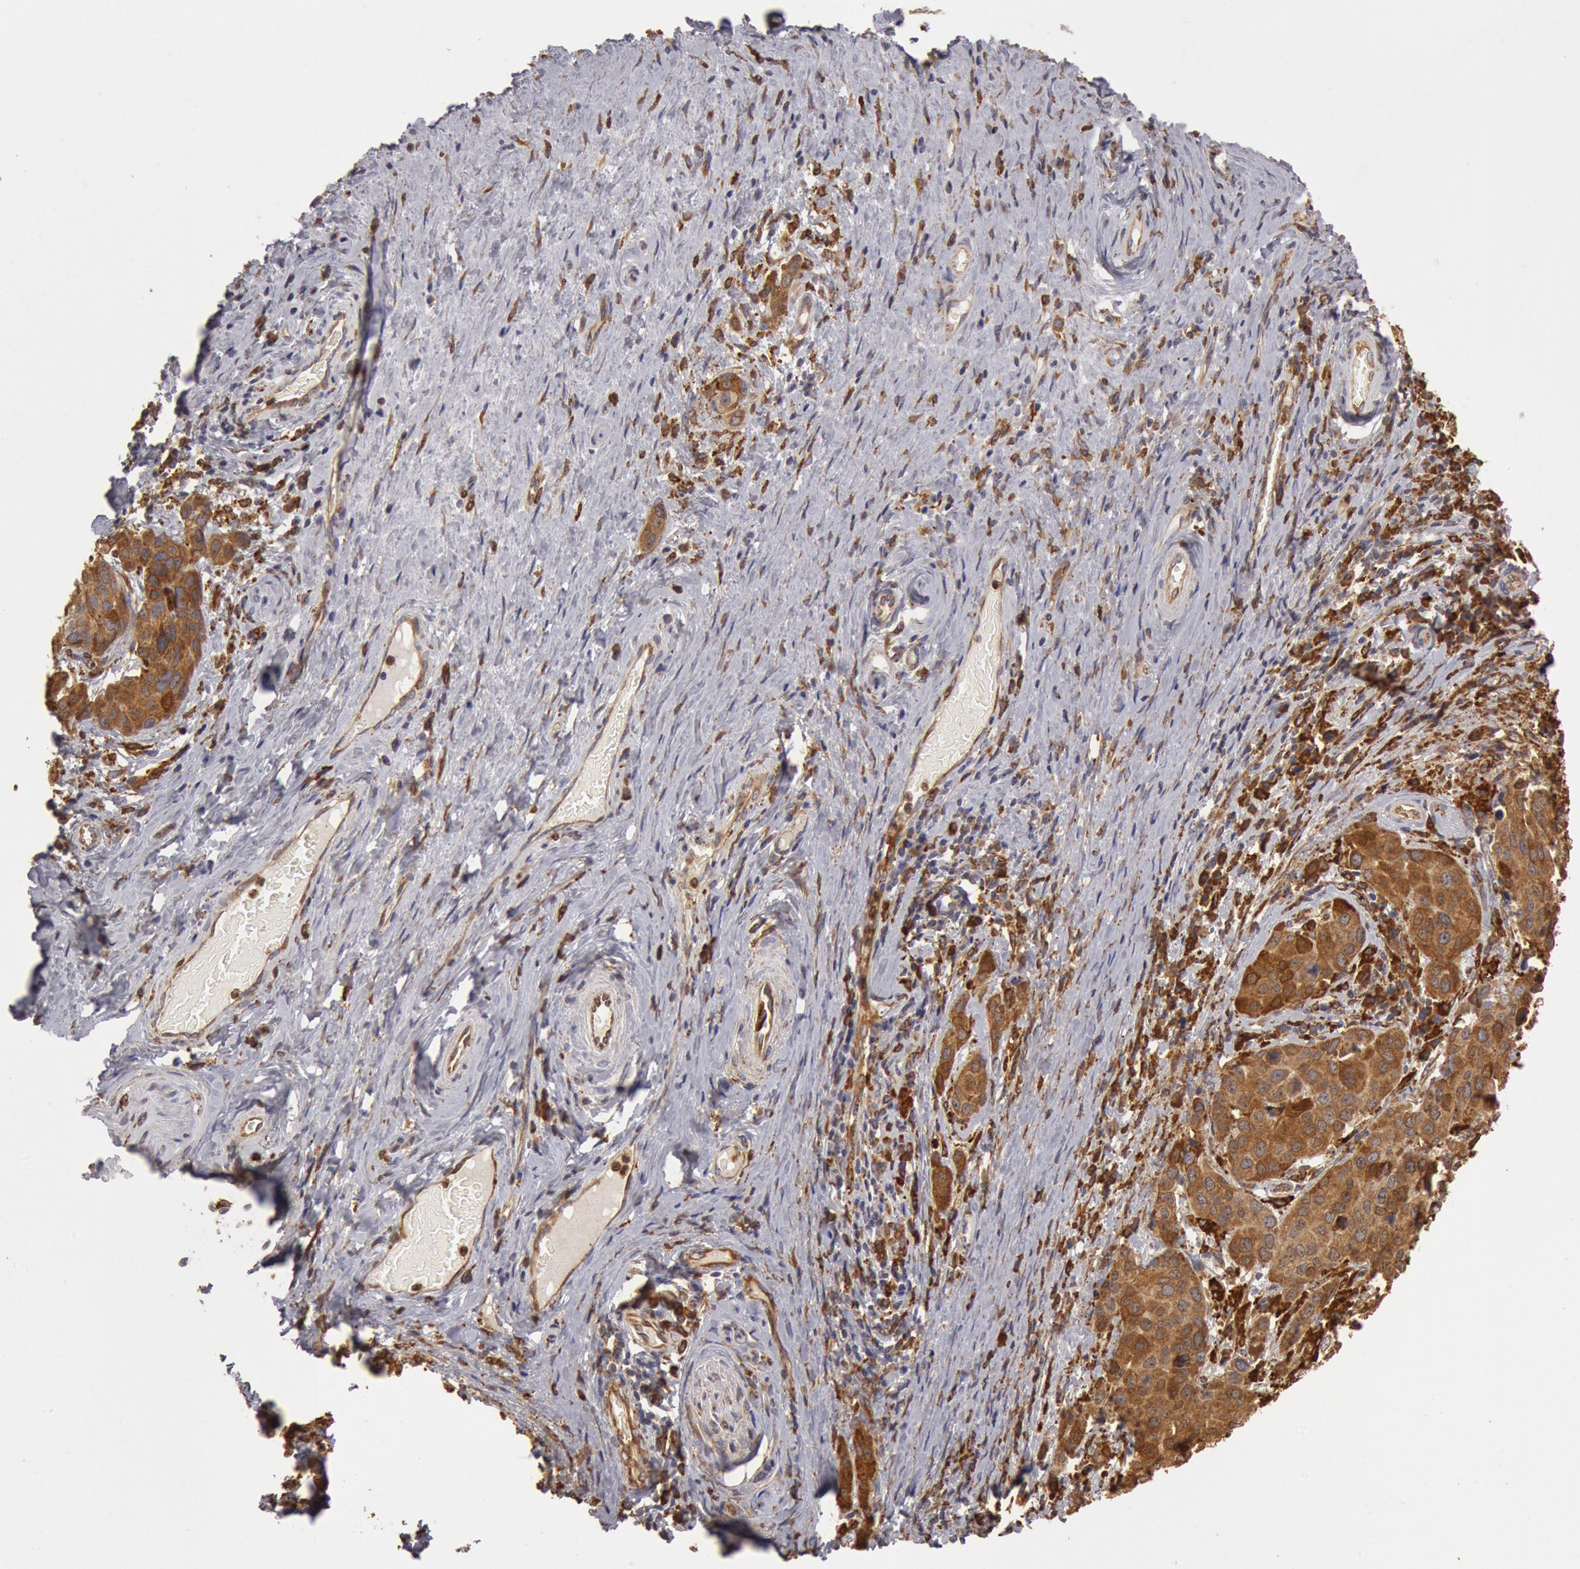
{"staining": {"intensity": "strong", "quantity": ">75%", "location": "cytoplasmic/membranous"}, "tissue": "cervical cancer", "cell_type": "Tumor cells", "image_type": "cancer", "snomed": [{"axis": "morphology", "description": "Squamous cell carcinoma, NOS"}, {"axis": "topography", "description": "Cervix"}], "caption": "A histopathology image of human squamous cell carcinoma (cervical) stained for a protein exhibits strong cytoplasmic/membranous brown staining in tumor cells. Nuclei are stained in blue.", "gene": "ERP44", "patient": {"sex": "female", "age": 54}}